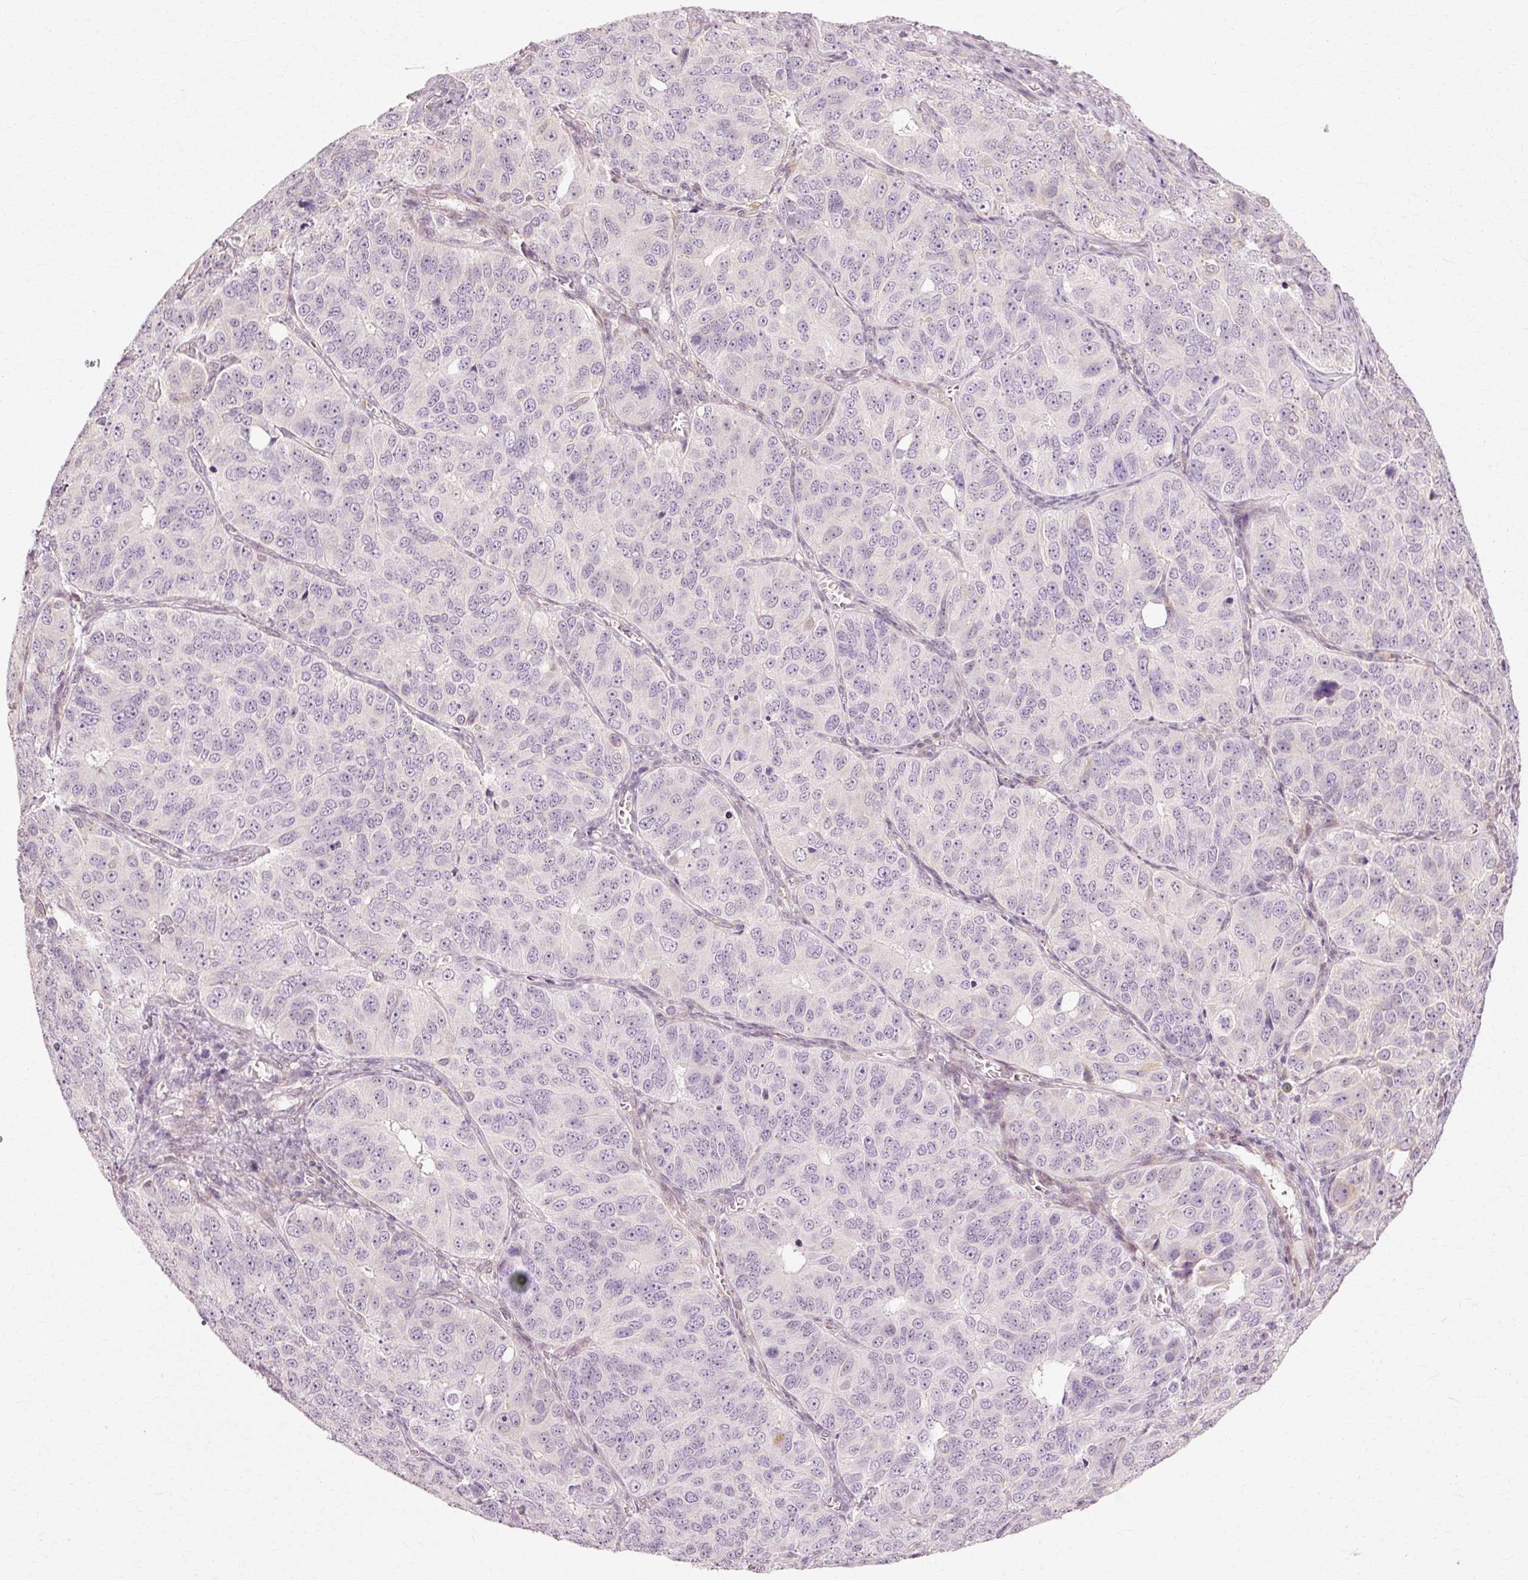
{"staining": {"intensity": "negative", "quantity": "none", "location": "none"}, "tissue": "ovarian cancer", "cell_type": "Tumor cells", "image_type": "cancer", "snomed": [{"axis": "morphology", "description": "Carcinoma, endometroid"}, {"axis": "topography", "description": "Ovary"}], "caption": "Immunohistochemistry (IHC) photomicrograph of endometroid carcinoma (ovarian) stained for a protein (brown), which demonstrates no expression in tumor cells.", "gene": "RGPD5", "patient": {"sex": "female", "age": 51}}